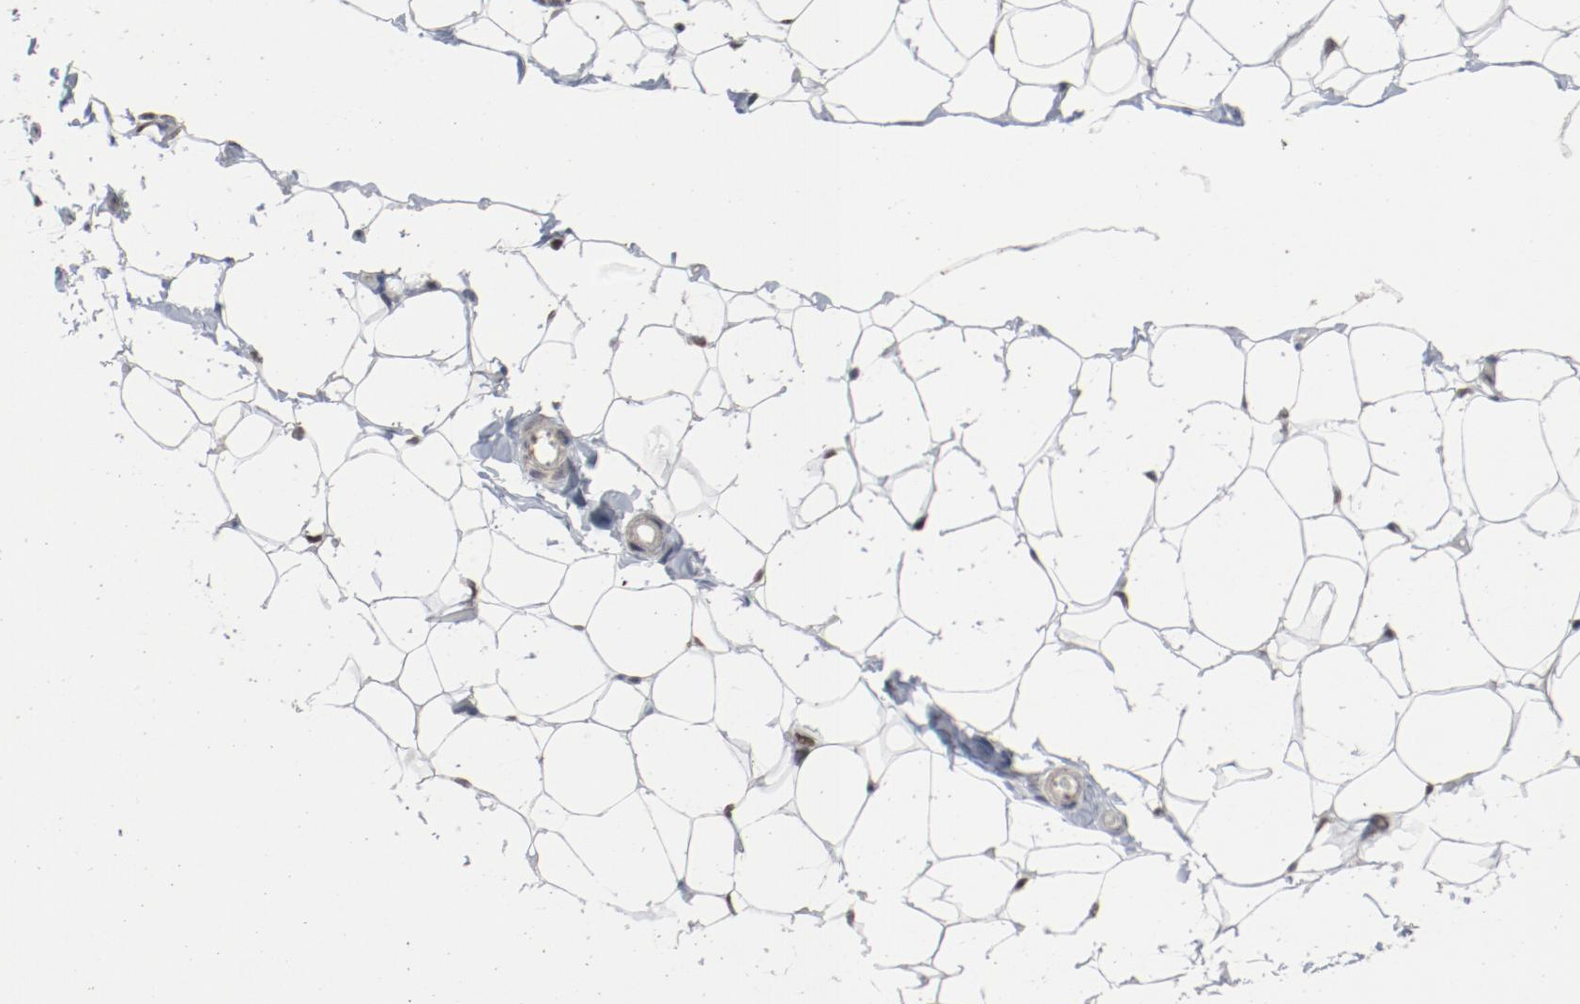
{"staining": {"intensity": "moderate", "quantity": ">75%", "location": "nuclear"}, "tissue": "adipose tissue", "cell_type": "Adipocytes", "image_type": "normal", "snomed": [{"axis": "morphology", "description": "Normal tissue, NOS"}, {"axis": "topography", "description": "Soft tissue"}], "caption": "Benign adipose tissue was stained to show a protein in brown. There is medium levels of moderate nuclear positivity in about >75% of adipocytes. (DAB = brown stain, brightfield microscopy at high magnification).", "gene": "JMJD6", "patient": {"sex": "male", "age": 26}}